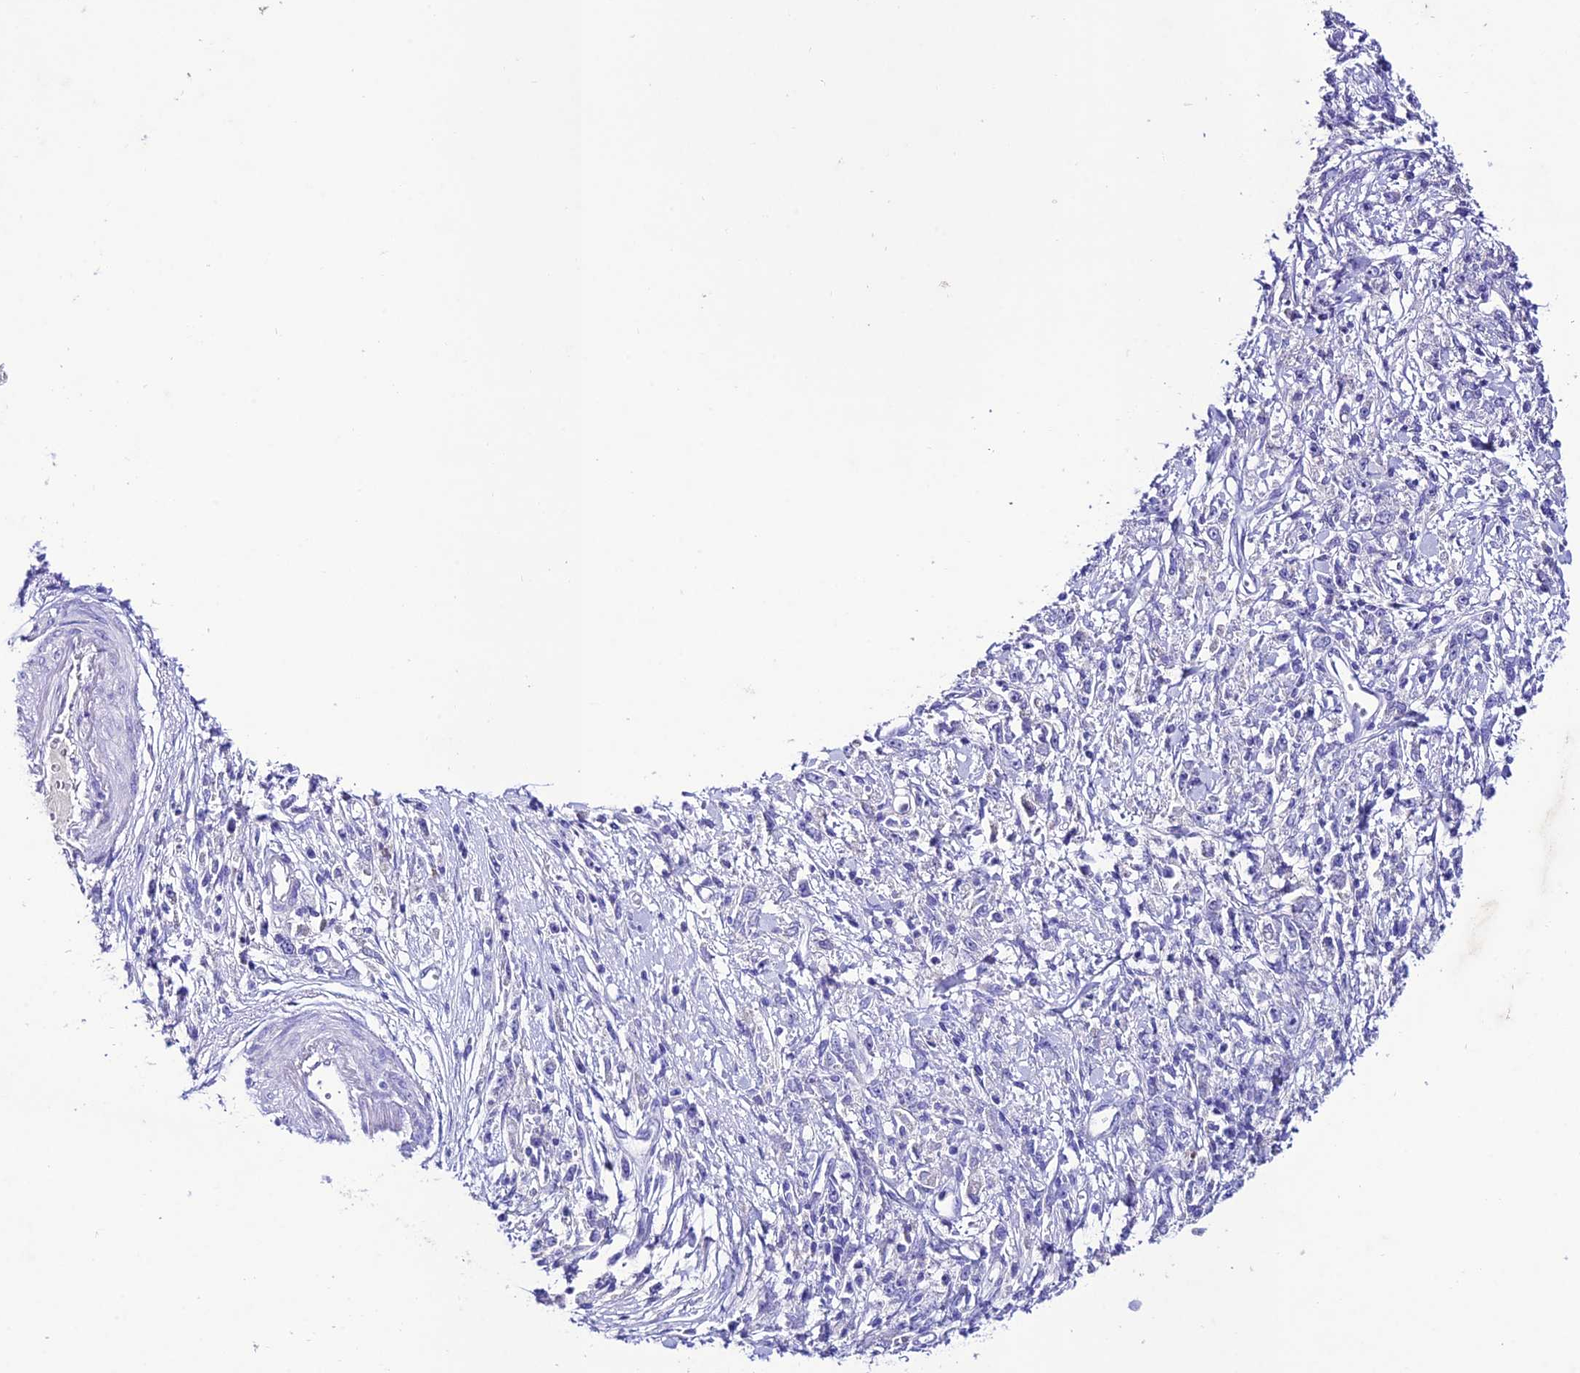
{"staining": {"intensity": "negative", "quantity": "none", "location": "none"}, "tissue": "stomach cancer", "cell_type": "Tumor cells", "image_type": "cancer", "snomed": [{"axis": "morphology", "description": "Adenocarcinoma, NOS"}, {"axis": "topography", "description": "Stomach"}], "caption": "There is no significant expression in tumor cells of adenocarcinoma (stomach).", "gene": "NLRP6", "patient": {"sex": "female", "age": 59}}